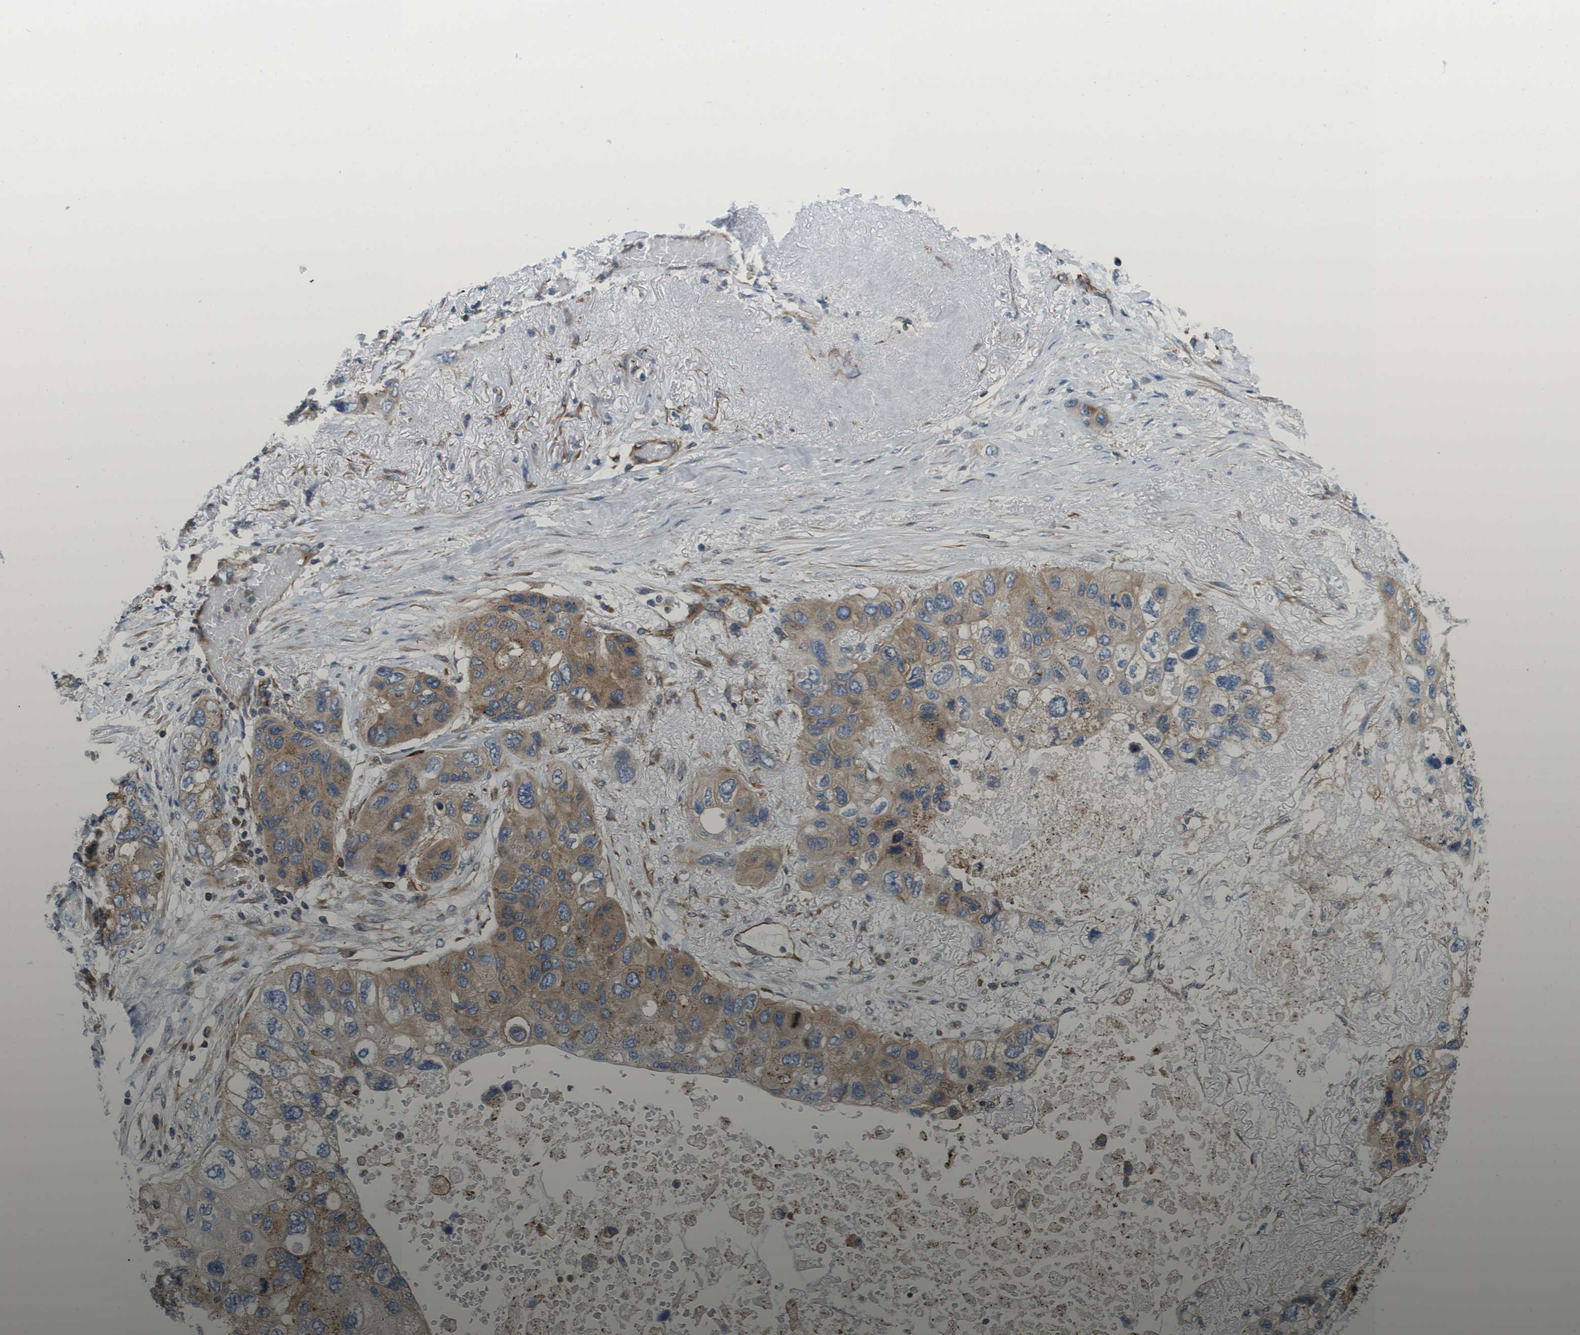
{"staining": {"intensity": "moderate", "quantity": "25%-75%", "location": "cytoplasmic/membranous"}, "tissue": "lung cancer", "cell_type": "Tumor cells", "image_type": "cancer", "snomed": [{"axis": "morphology", "description": "Squamous cell carcinoma, NOS"}, {"axis": "topography", "description": "Lung"}], "caption": "IHC of lung cancer (squamous cell carcinoma) reveals medium levels of moderate cytoplasmic/membranous positivity in about 25%-75% of tumor cells.", "gene": "HSD17B12", "patient": {"sex": "female", "age": 73}}